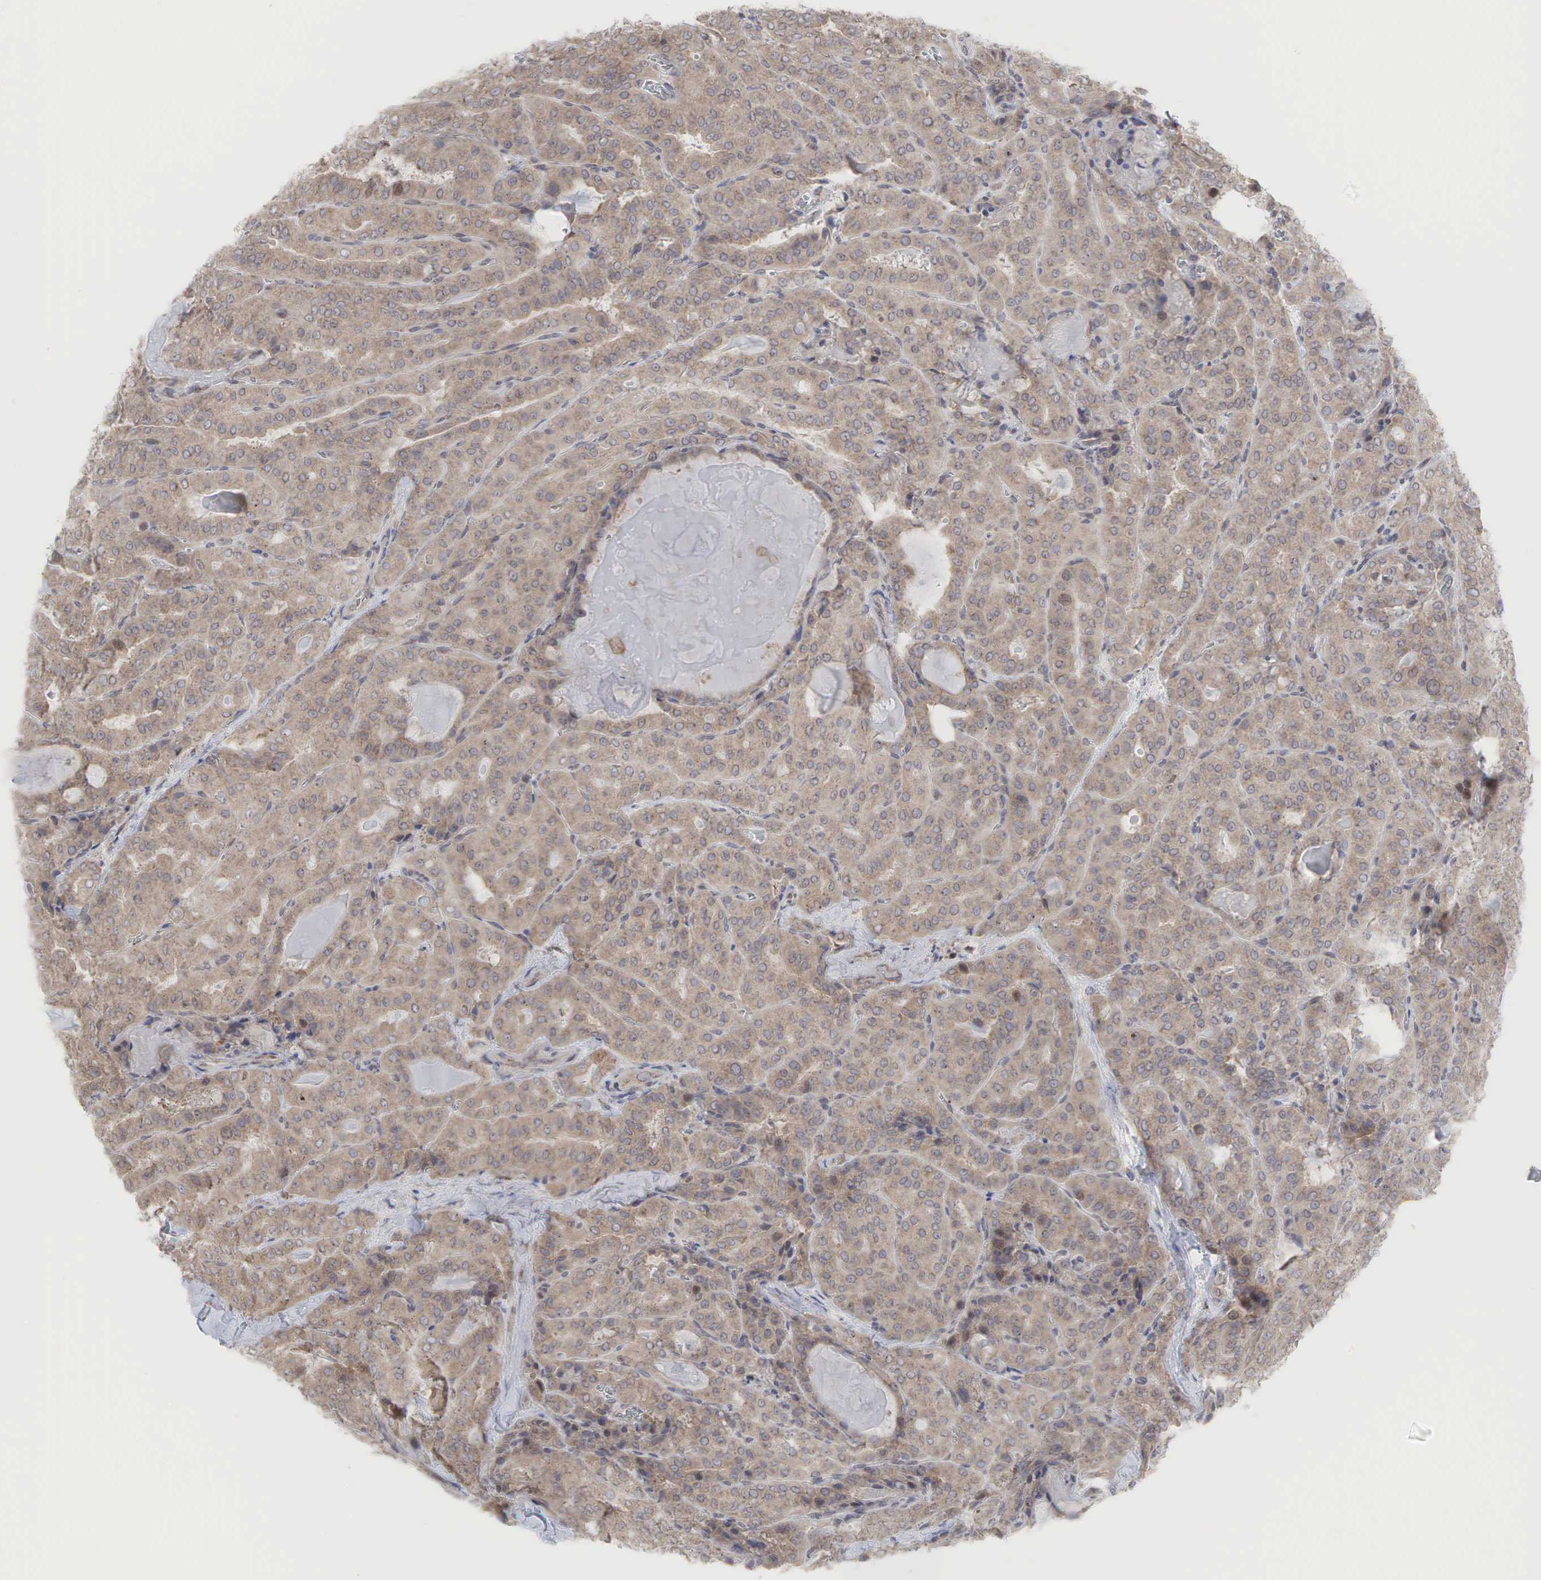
{"staining": {"intensity": "weak", "quantity": ">75%", "location": "cytoplasmic/membranous"}, "tissue": "thyroid cancer", "cell_type": "Tumor cells", "image_type": "cancer", "snomed": [{"axis": "morphology", "description": "Papillary adenocarcinoma, NOS"}, {"axis": "topography", "description": "Thyroid gland"}], "caption": "A micrograph showing weak cytoplasmic/membranous positivity in approximately >75% of tumor cells in papillary adenocarcinoma (thyroid), as visualized by brown immunohistochemical staining.", "gene": "PABPC5", "patient": {"sex": "female", "age": 71}}